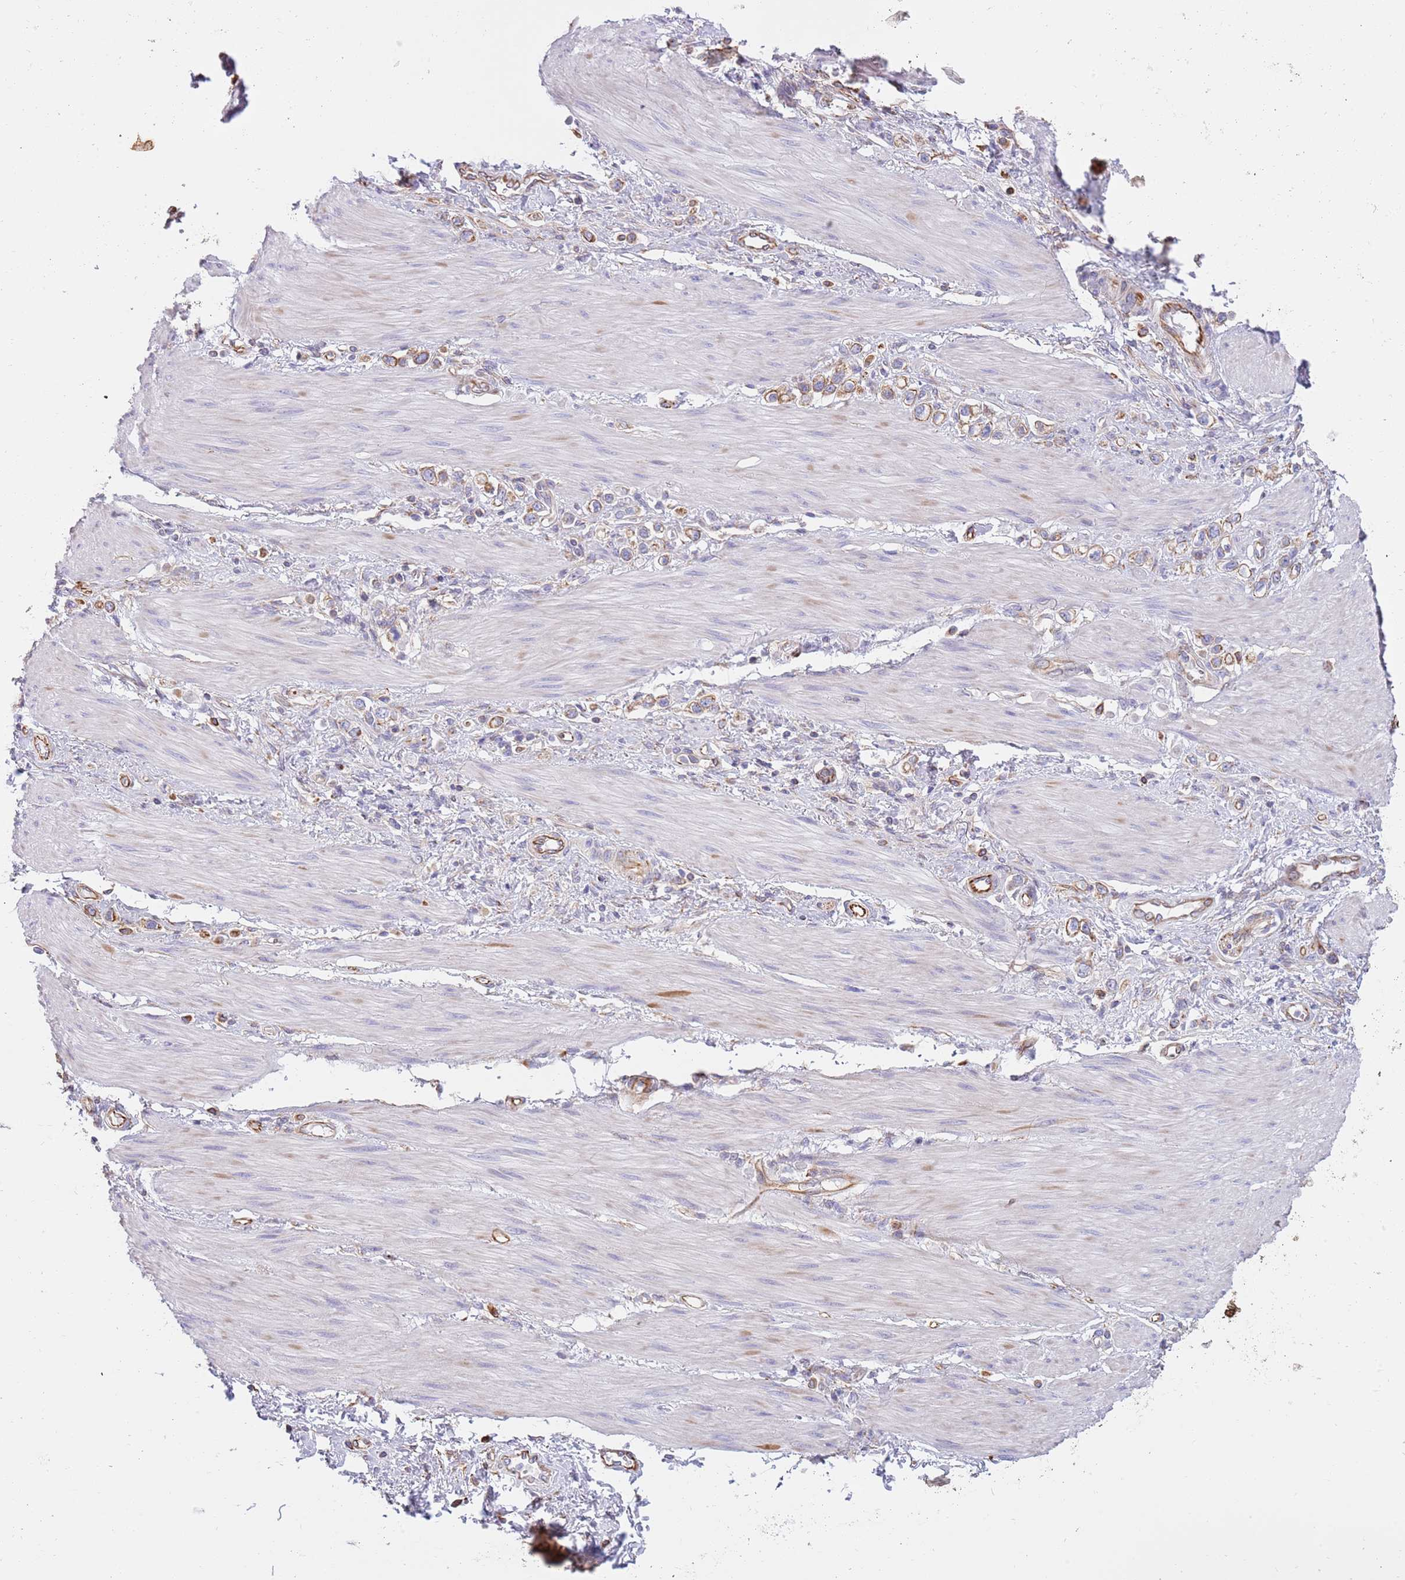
{"staining": {"intensity": "moderate", "quantity": "25%-75%", "location": "cytoplasmic/membranous"}, "tissue": "stomach cancer", "cell_type": "Tumor cells", "image_type": "cancer", "snomed": [{"axis": "morphology", "description": "Adenocarcinoma, NOS"}, {"axis": "topography", "description": "Stomach"}], "caption": "Protein analysis of stomach cancer (adenocarcinoma) tissue demonstrates moderate cytoplasmic/membranous positivity in about 25%-75% of tumor cells. The protein of interest is shown in brown color, while the nuclei are stained blue.", "gene": "MOGAT1", "patient": {"sex": "female", "age": 65}}